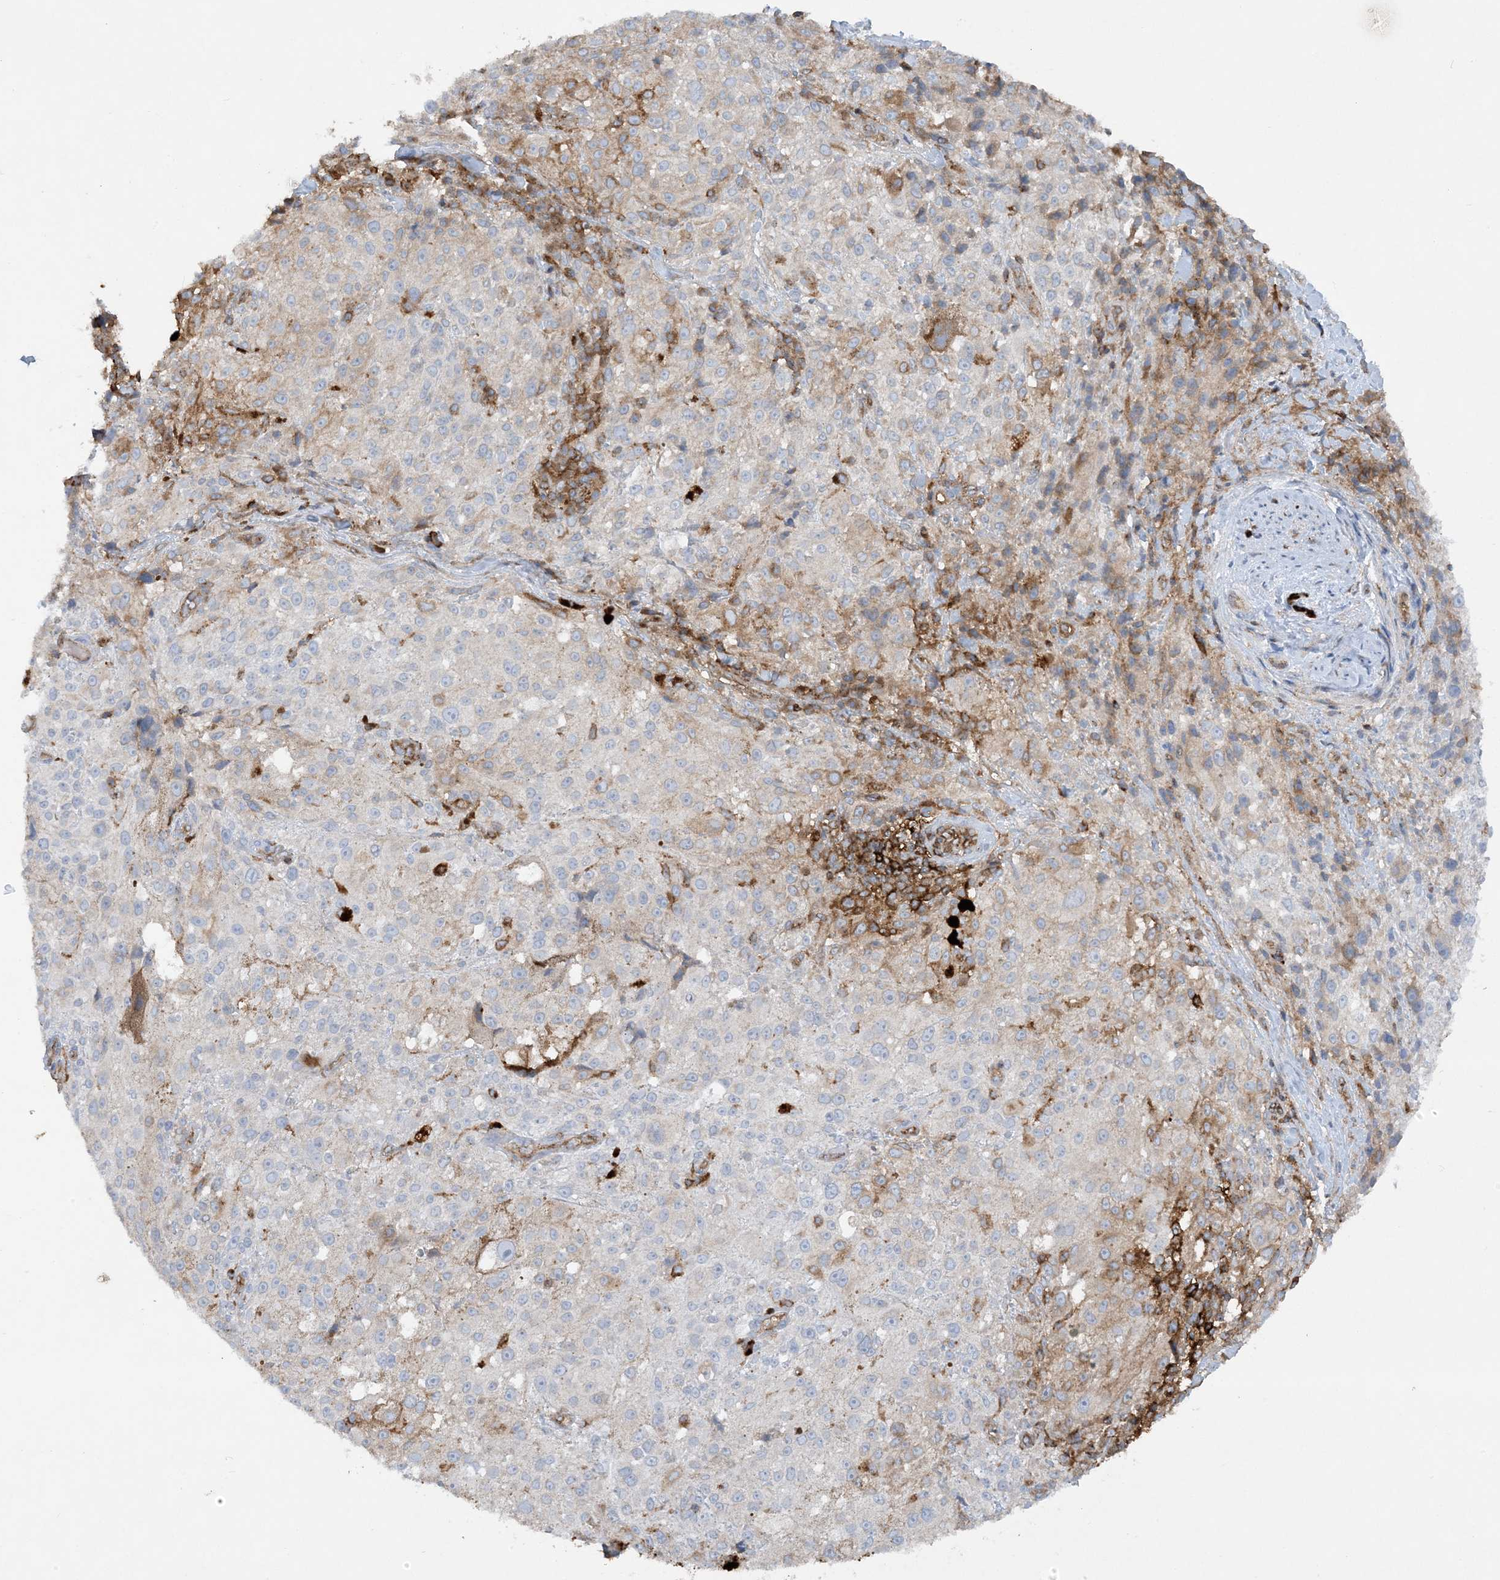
{"staining": {"intensity": "weak", "quantity": "25%-75%", "location": "cytoplasmic/membranous"}, "tissue": "melanoma", "cell_type": "Tumor cells", "image_type": "cancer", "snomed": [{"axis": "morphology", "description": "Necrosis, NOS"}, {"axis": "morphology", "description": "Malignant melanoma, NOS"}, {"axis": "topography", "description": "Skin"}], "caption": "A high-resolution photomicrograph shows IHC staining of melanoma, which reveals weak cytoplasmic/membranous staining in about 25%-75% of tumor cells.", "gene": "HLA-E", "patient": {"sex": "female", "age": 87}}